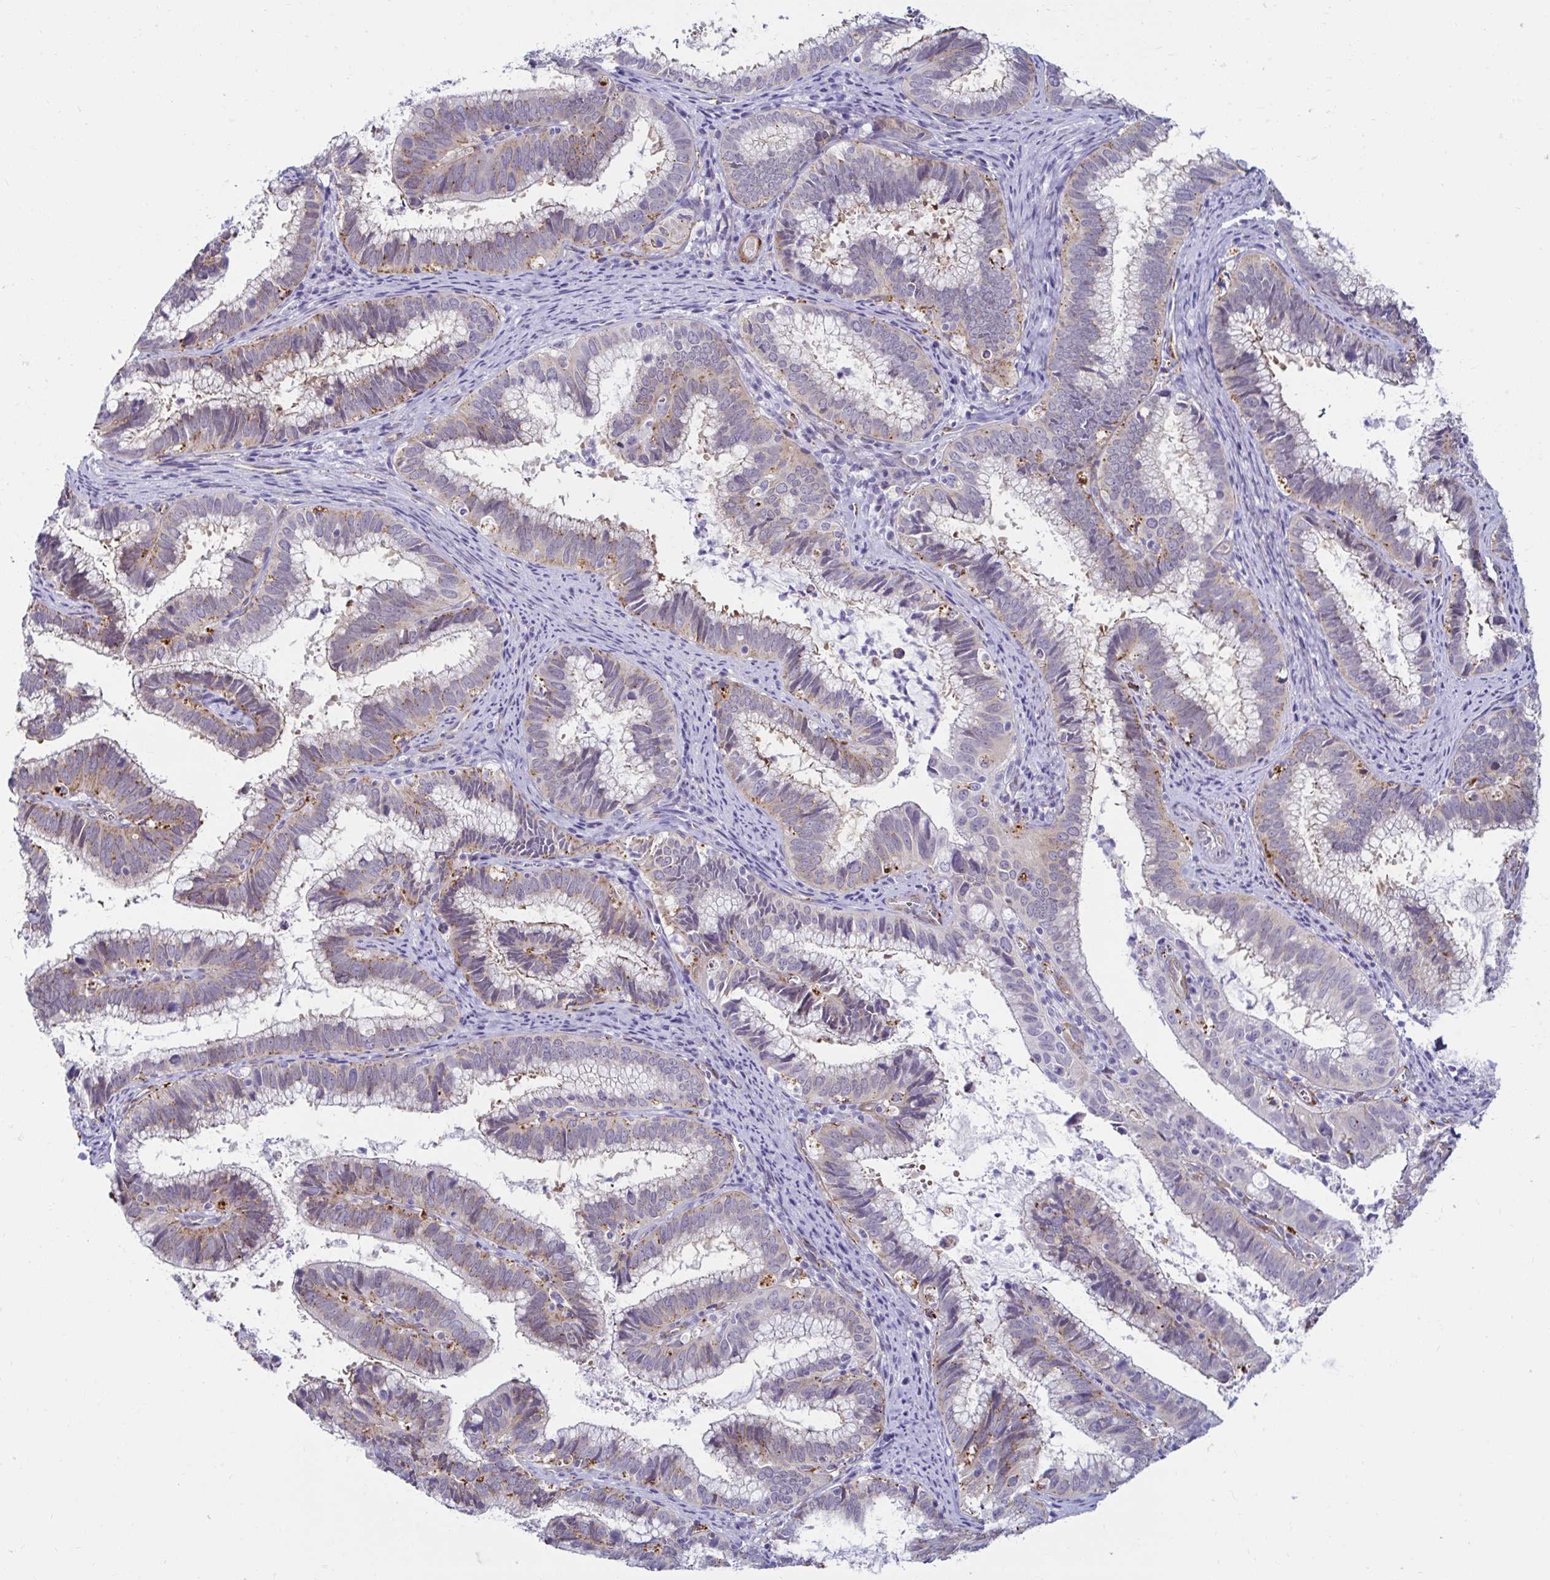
{"staining": {"intensity": "moderate", "quantity": "<25%", "location": "cytoplasmic/membranous"}, "tissue": "cervical cancer", "cell_type": "Tumor cells", "image_type": "cancer", "snomed": [{"axis": "morphology", "description": "Adenocarcinoma, NOS"}, {"axis": "topography", "description": "Cervix"}], "caption": "A low amount of moderate cytoplasmic/membranous staining is present in about <25% of tumor cells in cervical cancer (adenocarcinoma) tissue.", "gene": "ANKRD62", "patient": {"sex": "female", "age": 61}}